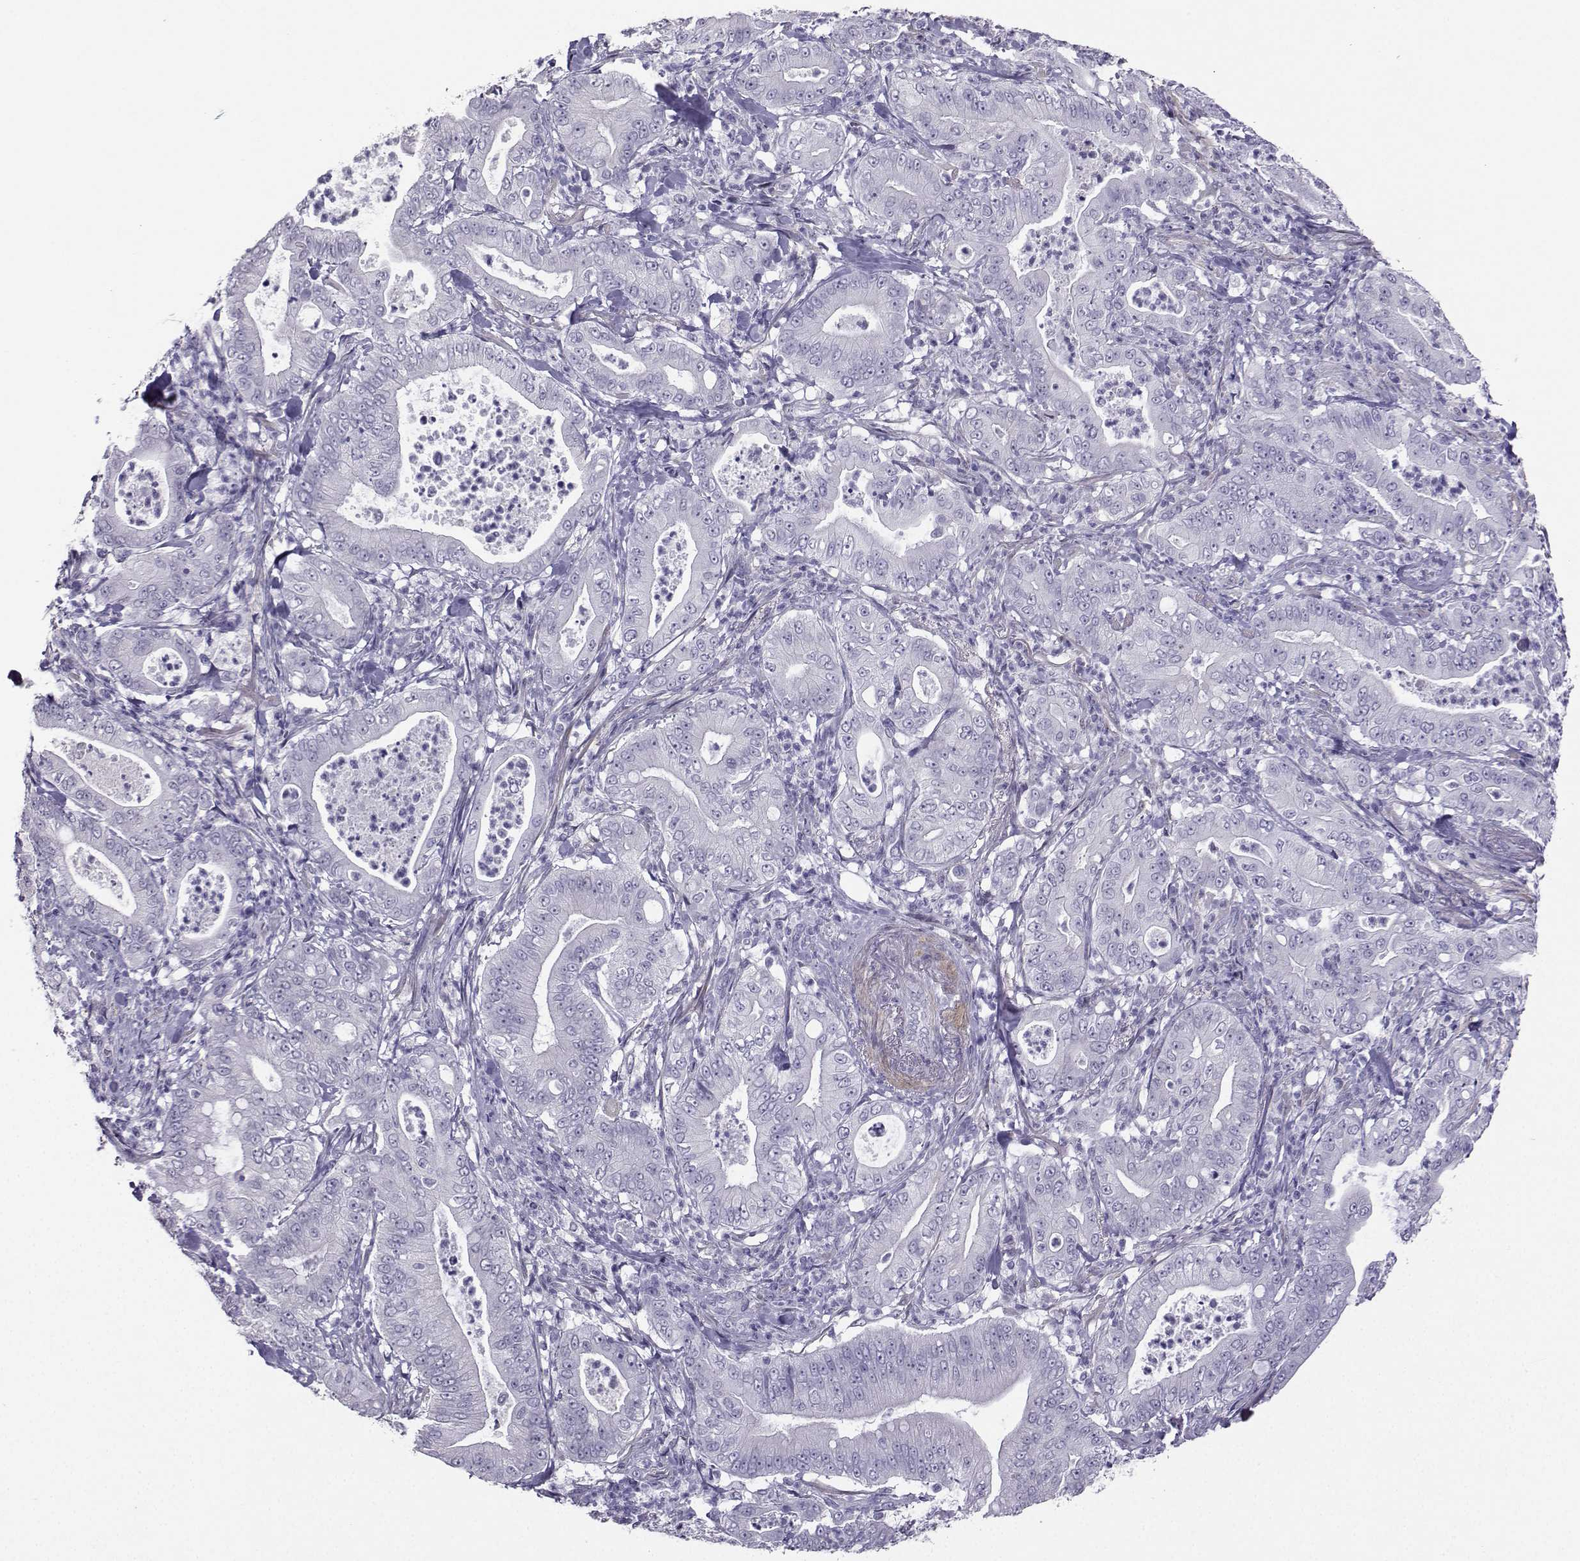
{"staining": {"intensity": "negative", "quantity": "none", "location": "none"}, "tissue": "pancreatic cancer", "cell_type": "Tumor cells", "image_type": "cancer", "snomed": [{"axis": "morphology", "description": "Adenocarcinoma, NOS"}, {"axis": "topography", "description": "Pancreas"}], "caption": "The IHC image has no significant staining in tumor cells of pancreatic cancer tissue.", "gene": "KIF17", "patient": {"sex": "male", "age": 71}}